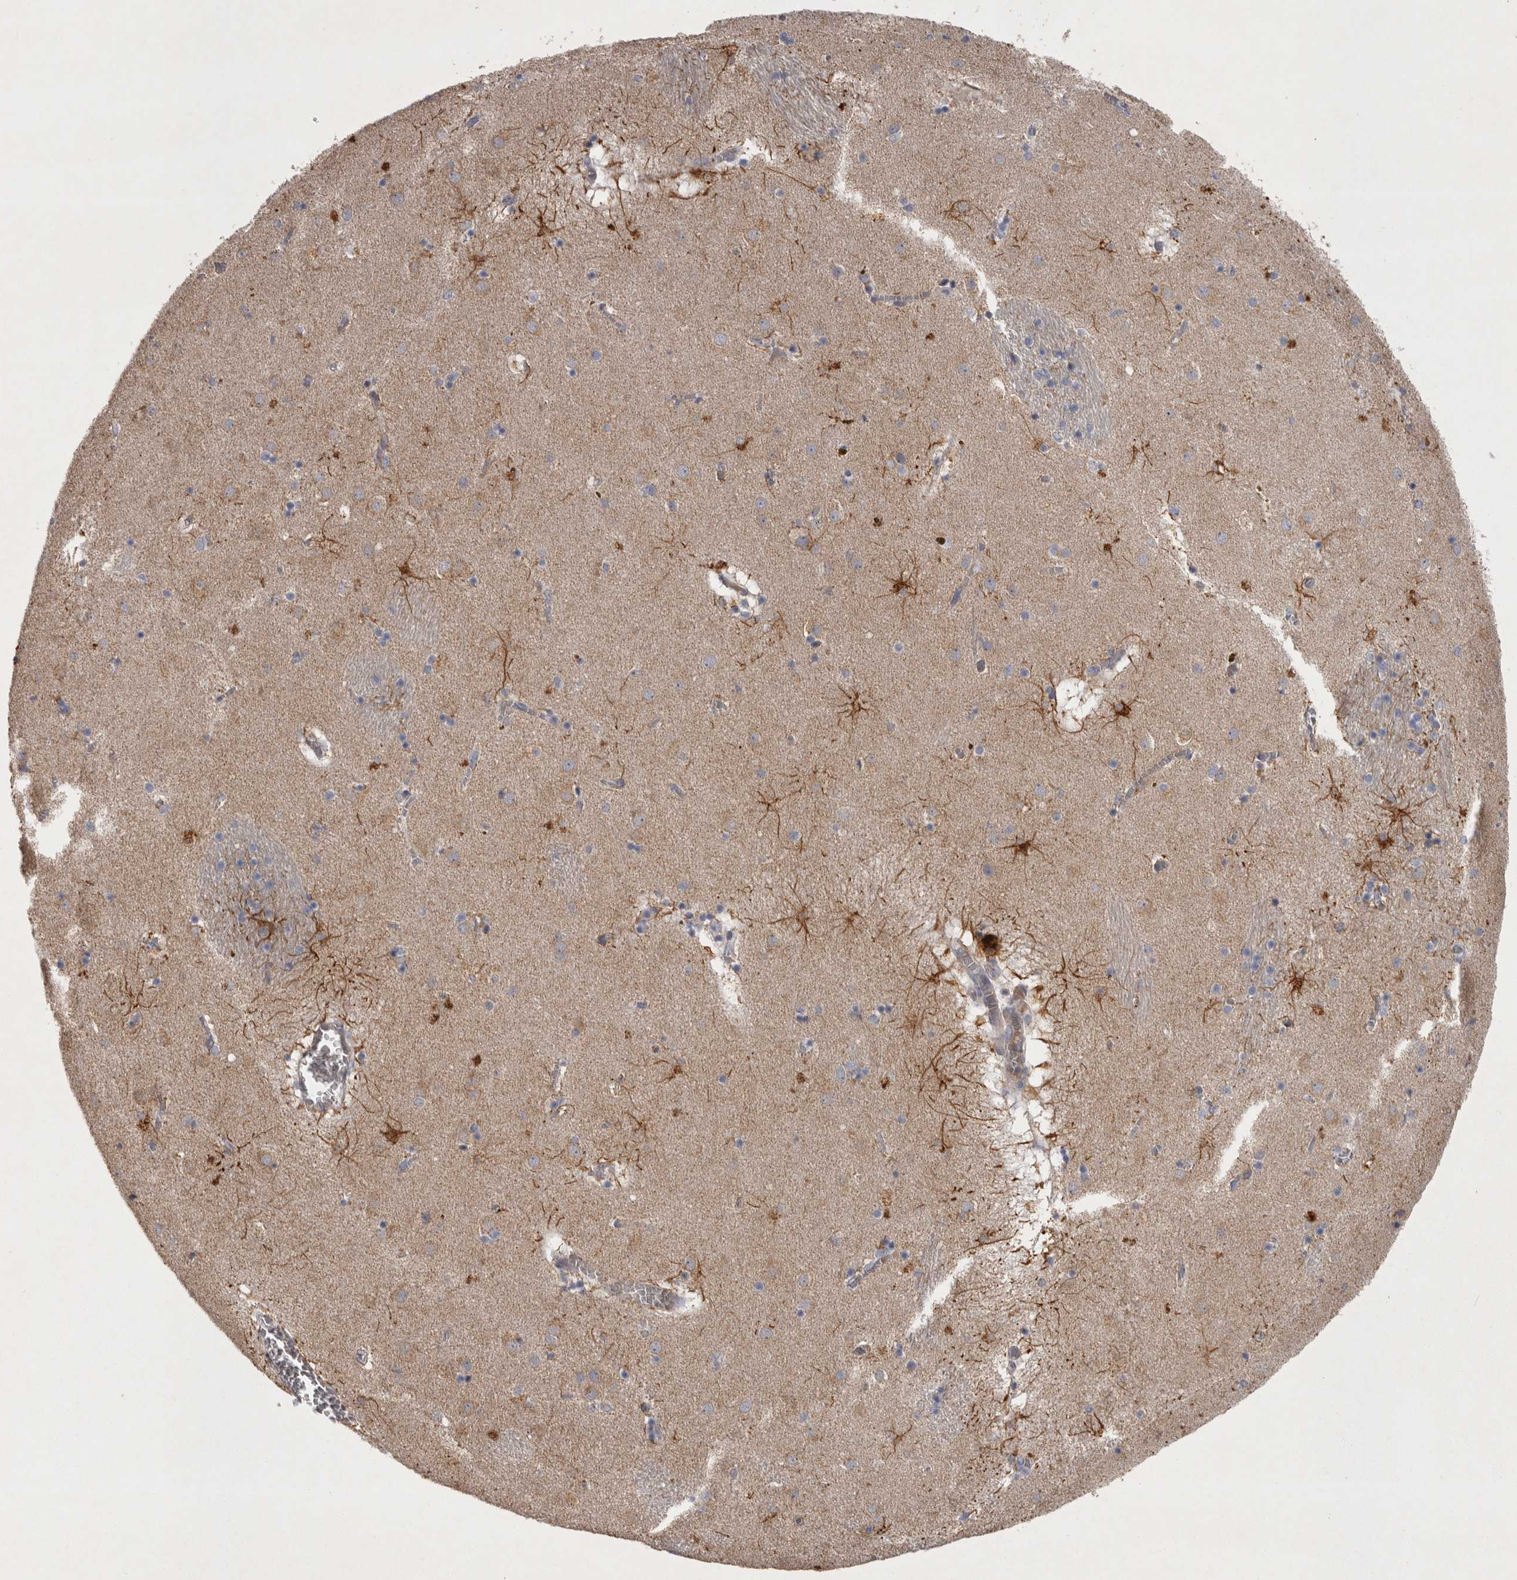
{"staining": {"intensity": "moderate", "quantity": "<25%", "location": "cytoplasmic/membranous"}, "tissue": "caudate", "cell_type": "Glial cells", "image_type": "normal", "snomed": [{"axis": "morphology", "description": "Normal tissue, NOS"}, {"axis": "topography", "description": "Lateral ventricle wall"}], "caption": "Immunohistochemistry micrograph of unremarkable caudate: human caudate stained using immunohistochemistry exhibits low levels of moderate protein expression localized specifically in the cytoplasmic/membranous of glial cells, appearing as a cytoplasmic/membranous brown color.", "gene": "DBT", "patient": {"sex": "male", "age": 70}}